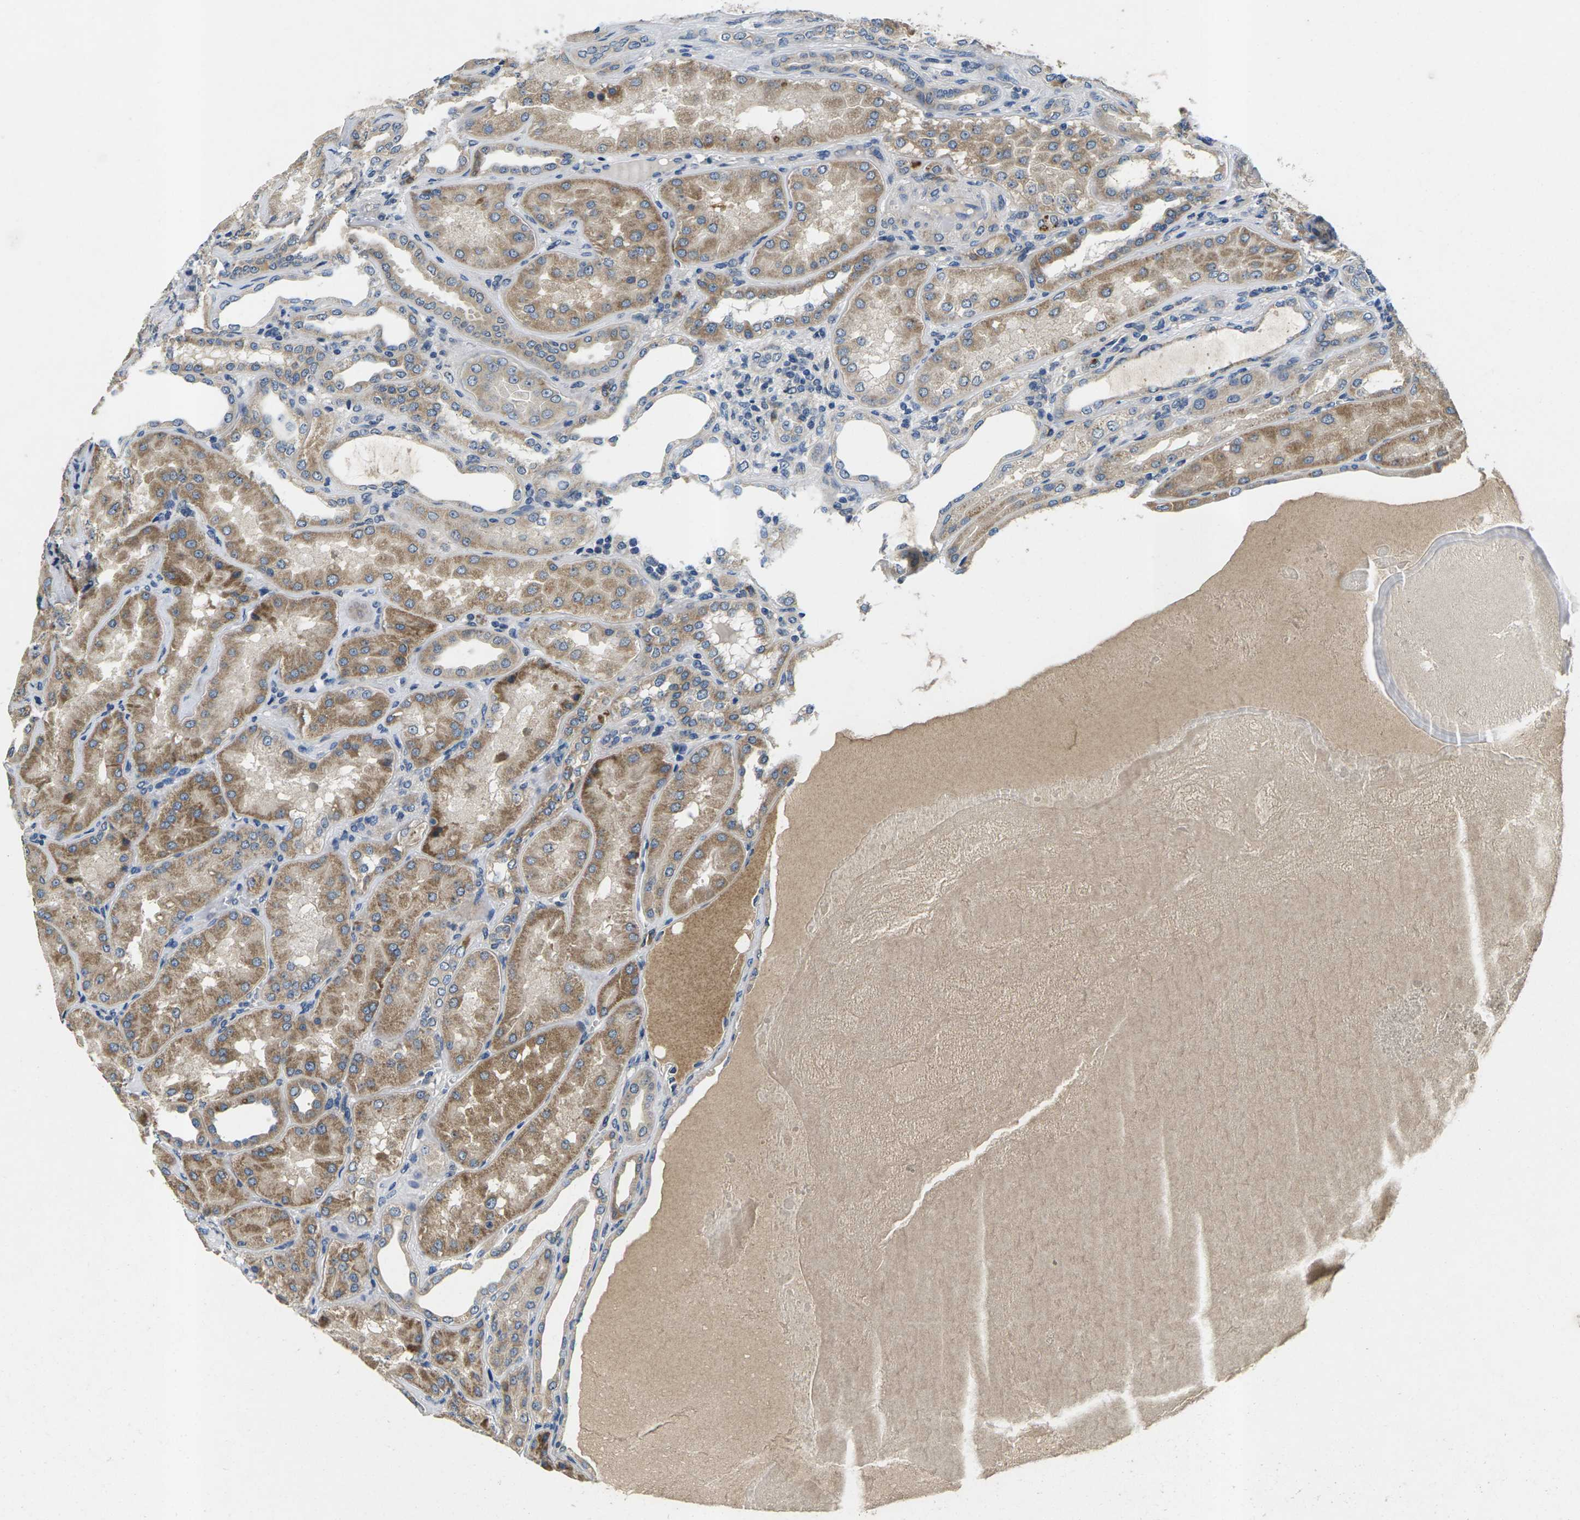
{"staining": {"intensity": "weak", "quantity": "25%-75%", "location": "cytoplasmic/membranous"}, "tissue": "kidney", "cell_type": "Cells in glomeruli", "image_type": "normal", "snomed": [{"axis": "morphology", "description": "Normal tissue, NOS"}, {"axis": "topography", "description": "Kidney"}], "caption": "Brown immunohistochemical staining in unremarkable human kidney reveals weak cytoplasmic/membranous expression in about 25%-75% of cells in glomeruli.", "gene": "ERGIC3", "patient": {"sex": "female", "age": 56}}